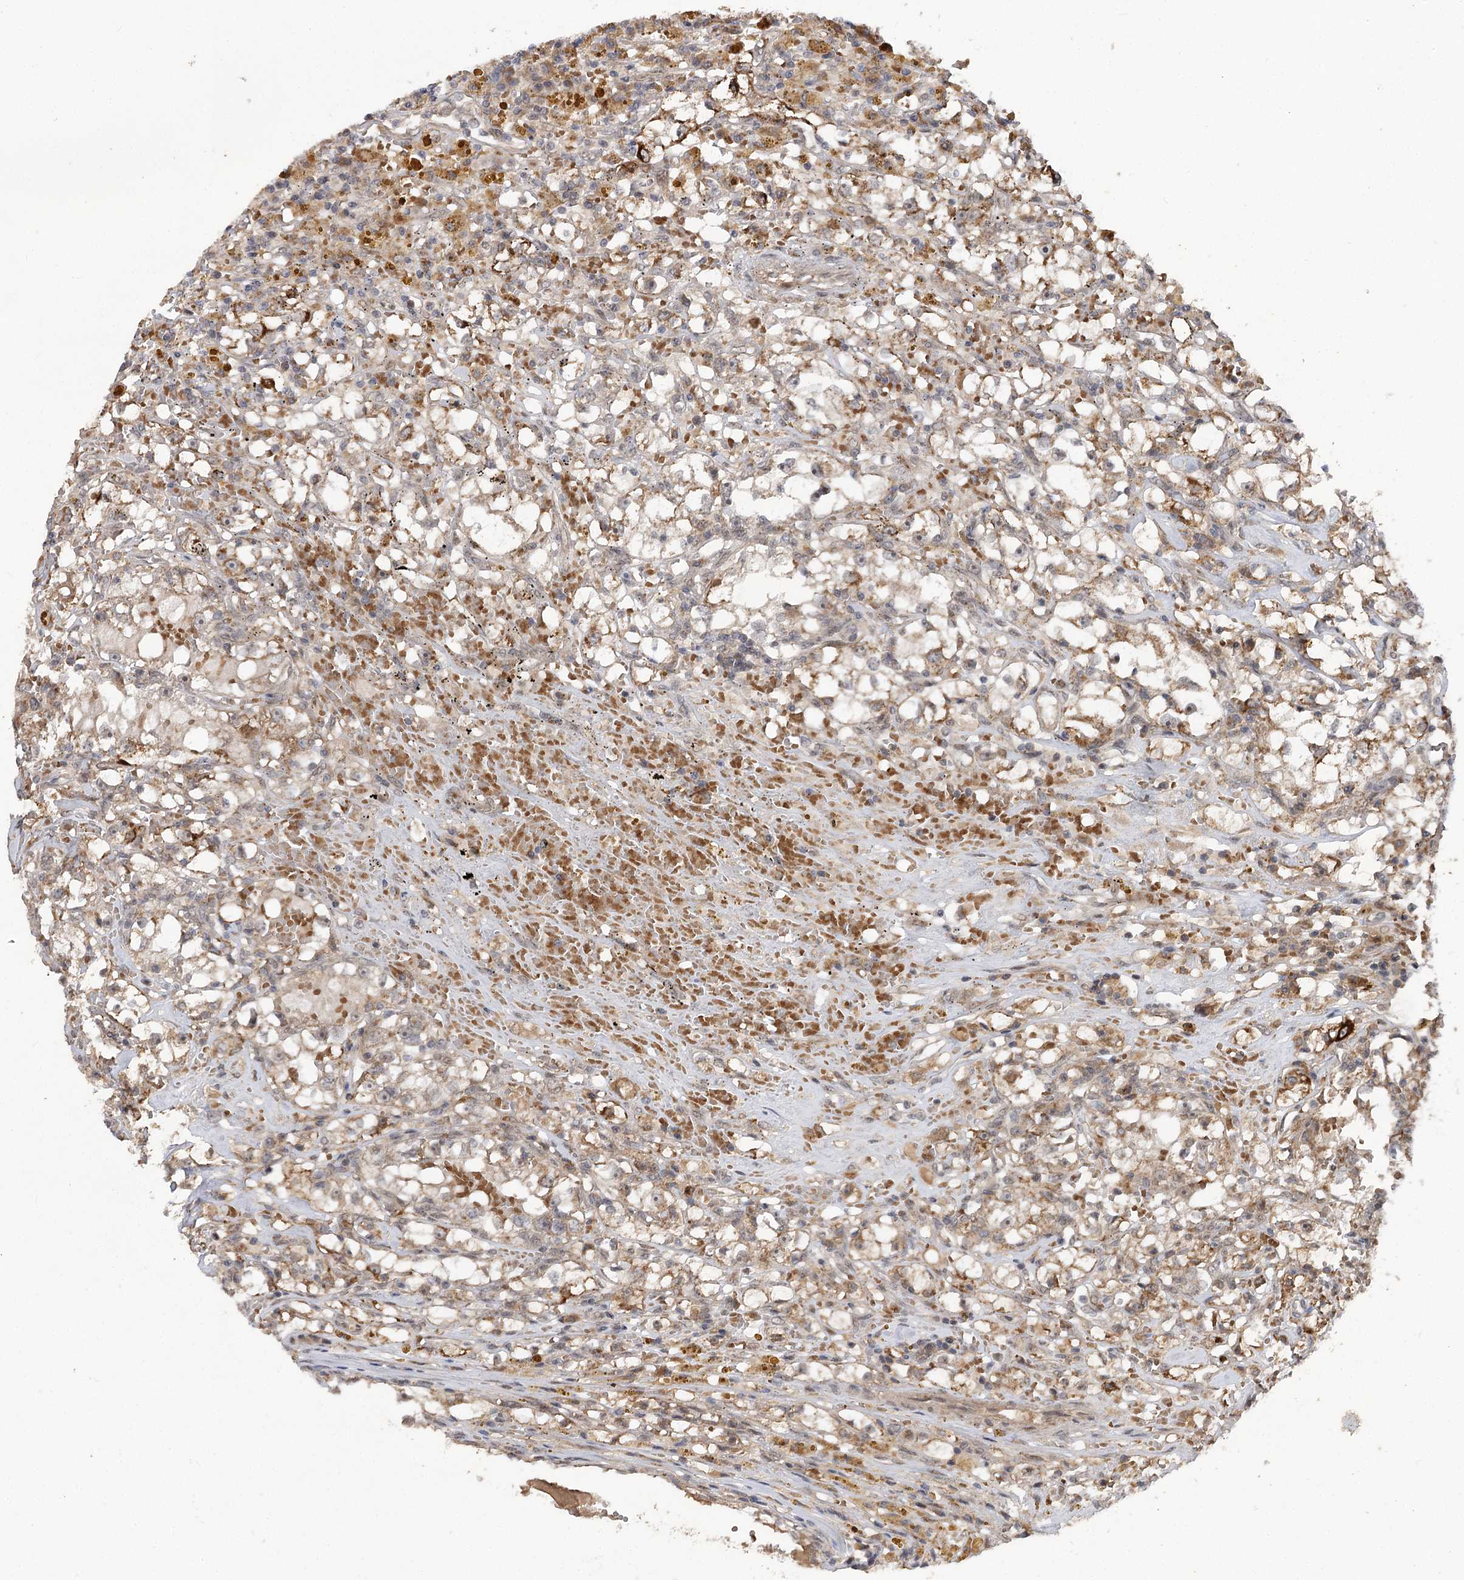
{"staining": {"intensity": "moderate", "quantity": "25%-75%", "location": "cytoplasmic/membranous"}, "tissue": "renal cancer", "cell_type": "Tumor cells", "image_type": "cancer", "snomed": [{"axis": "morphology", "description": "Adenocarcinoma, NOS"}, {"axis": "topography", "description": "Kidney"}], "caption": "Adenocarcinoma (renal) stained with DAB (3,3'-diaminobenzidine) immunohistochemistry reveals medium levels of moderate cytoplasmic/membranous staining in about 25%-75% of tumor cells. (Brightfield microscopy of DAB IHC at high magnification).", "gene": "MSANTD2", "patient": {"sex": "male", "age": 56}}